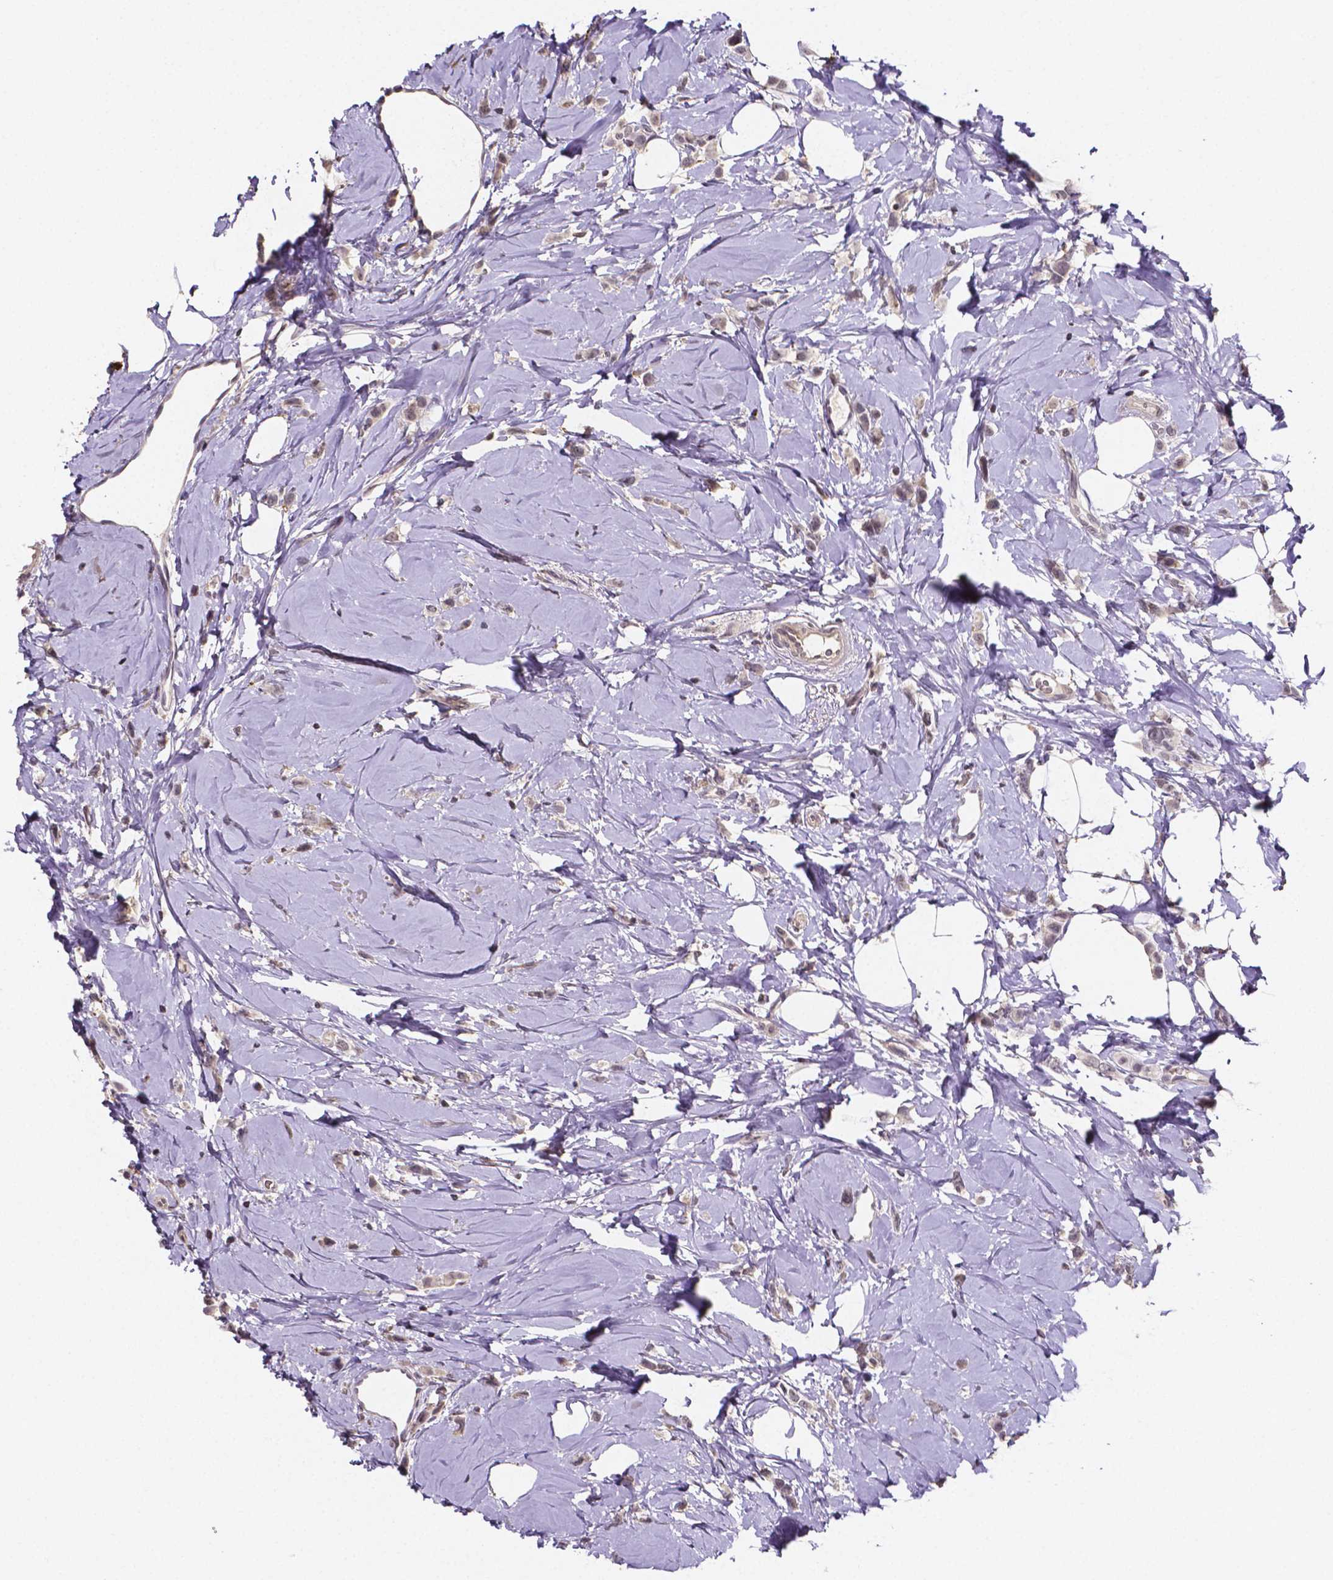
{"staining": {"intensity": "negative", "quantity": "none", "location": "none"}, "tissue": "breast cancer", "cell_type": "Tumor cells", "image_type": "cancer", "snomed": [{"axis": "morphology", "description": "Lobular carcinoma"}, {"axis": "topography", "description": "Breast"}], "caption": "Photomicrograph shows no protein expression in tumor cells of breast lobular carcinoma tissue.", "gene": "NRGN", "patient": {"sex": "female", "age": 66}}